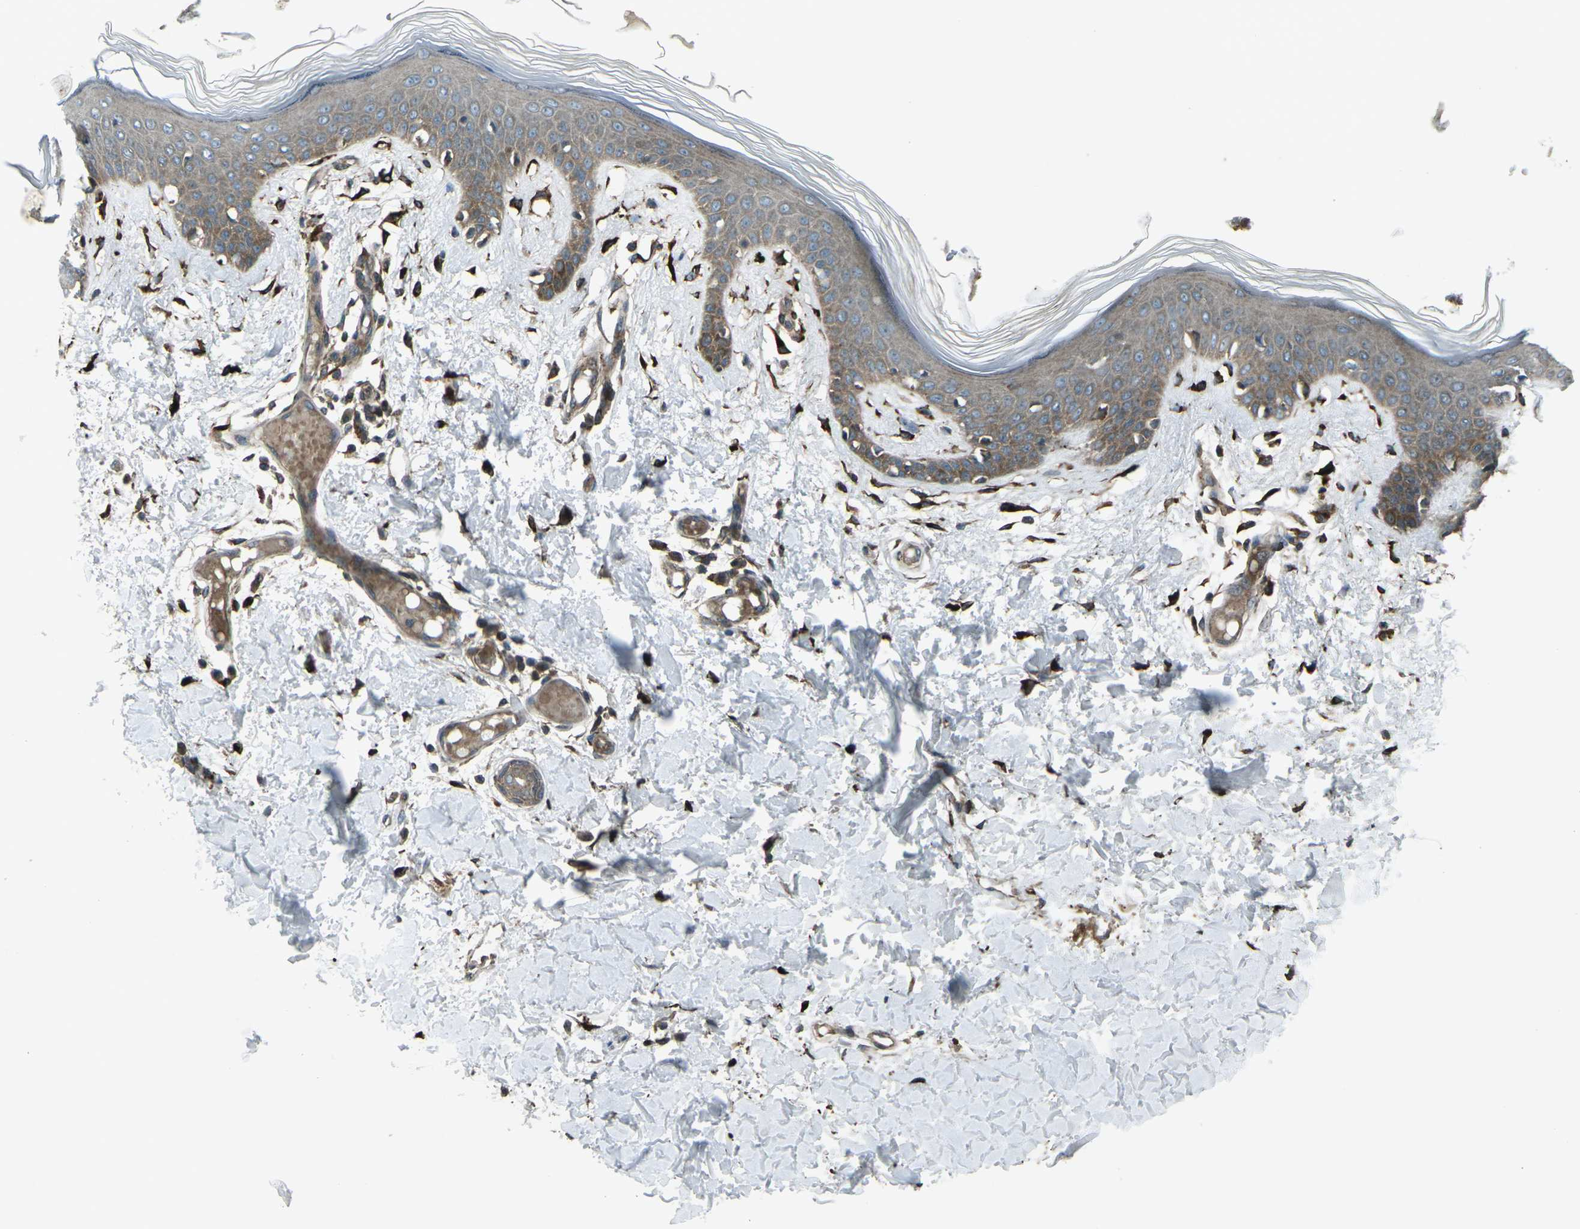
{"staining": {"intensity": "strong", "quantity": ">75%", "location": "cytoplasmic/membranous"}, "tissue": "skin", "cell_type": "Fibroblasts", "image_type": "normal", "snomed": [{"axis": "morphology", "description": "Normal tissue, NOS"}, {"axis": "topography", "description": "Skin"}], "caption": "This image demonstrates IHC staining of unremarkable skin, with high strong cytoplasmic/membranous positivity in about >75% of fibroblasts.", "gene": "LSMEM1", "patient": {"sex": "male", "age": 53}}